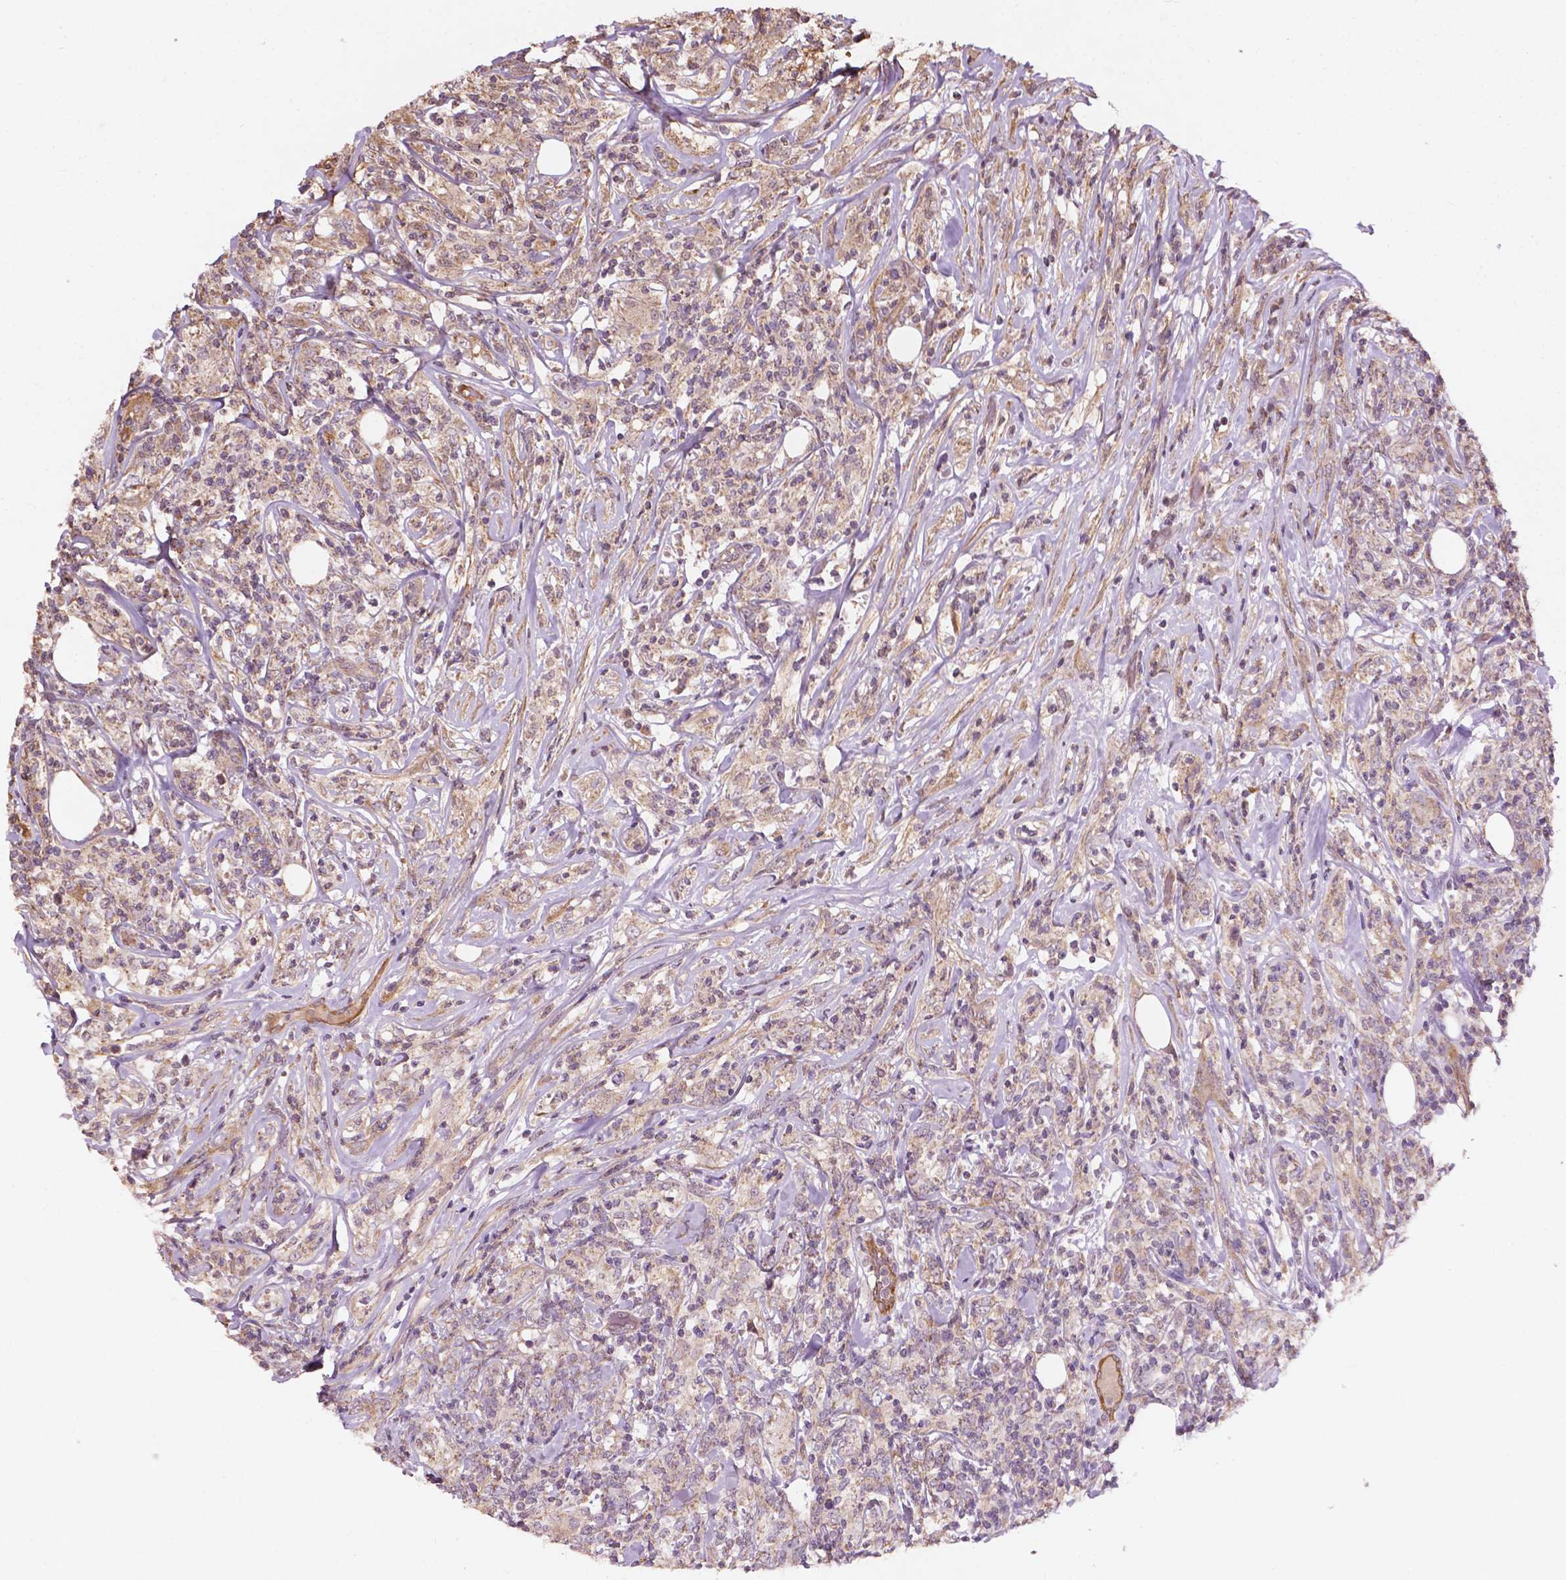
{"staining": {"intensity": "weak", "quantity": ">75%", "location": "cytoplasmic/membranous"}, "tissue": "lymphoma", "cell_type": "Tumor cells", "image_type": "cancer", "snomed": [{"axis": "morphology", "description": "Malignant lymphoma, non-Hodgkin's type, High grade"}, {"axis": "topography", "description": "Lymph node"}], "caption": "High-power microscopy captured an immunohistochemistry (IHC) photomicrograph of lymphoma, revealing weak cytoplasmic/membranous expression in about >75% of tumor cells.", "gene": "CDC42BPA", "patient": {"sex": "female", "age": 84}}